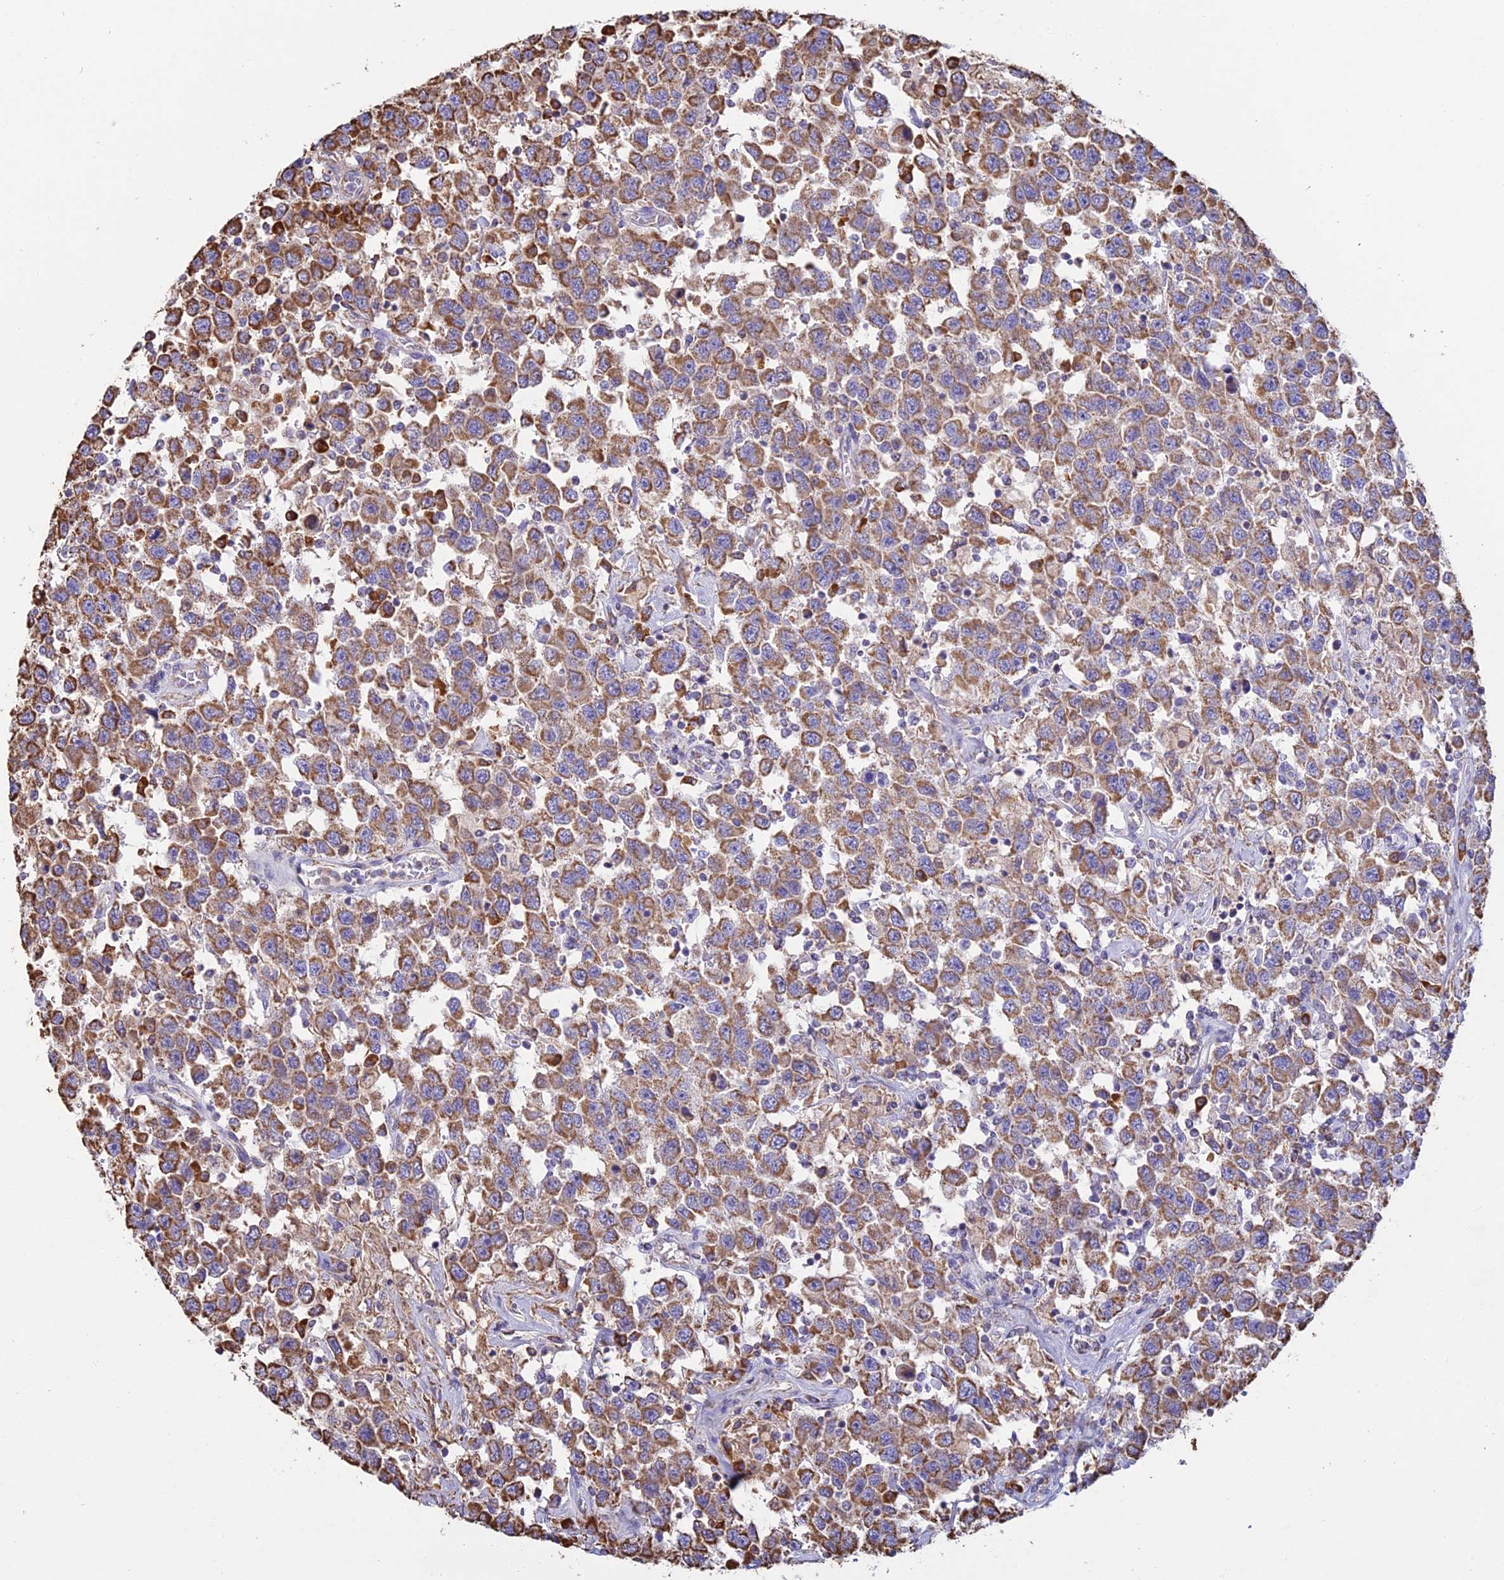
{"staining": {"intensity": "moderate", "quantity": ">75%", "location": "cytoplasmic/membranous"}, "tissue": "testis cancer", "cell_type": "Tumor cells", "image_type": "cancer", "snomed": [{"axis": "morphology", "description": "Seminoma, NOS"}, {"axis": "topography", "description": "Testis"}], "caption": "There is medium levels of moderate cytoplasmic/membranous positivity in tumor cells of testis seminoma, as demonstrated by immunohistochemical staining (brown color).", "gene": "OR2W3", "patient": {"sex": "male", "age": 41}}